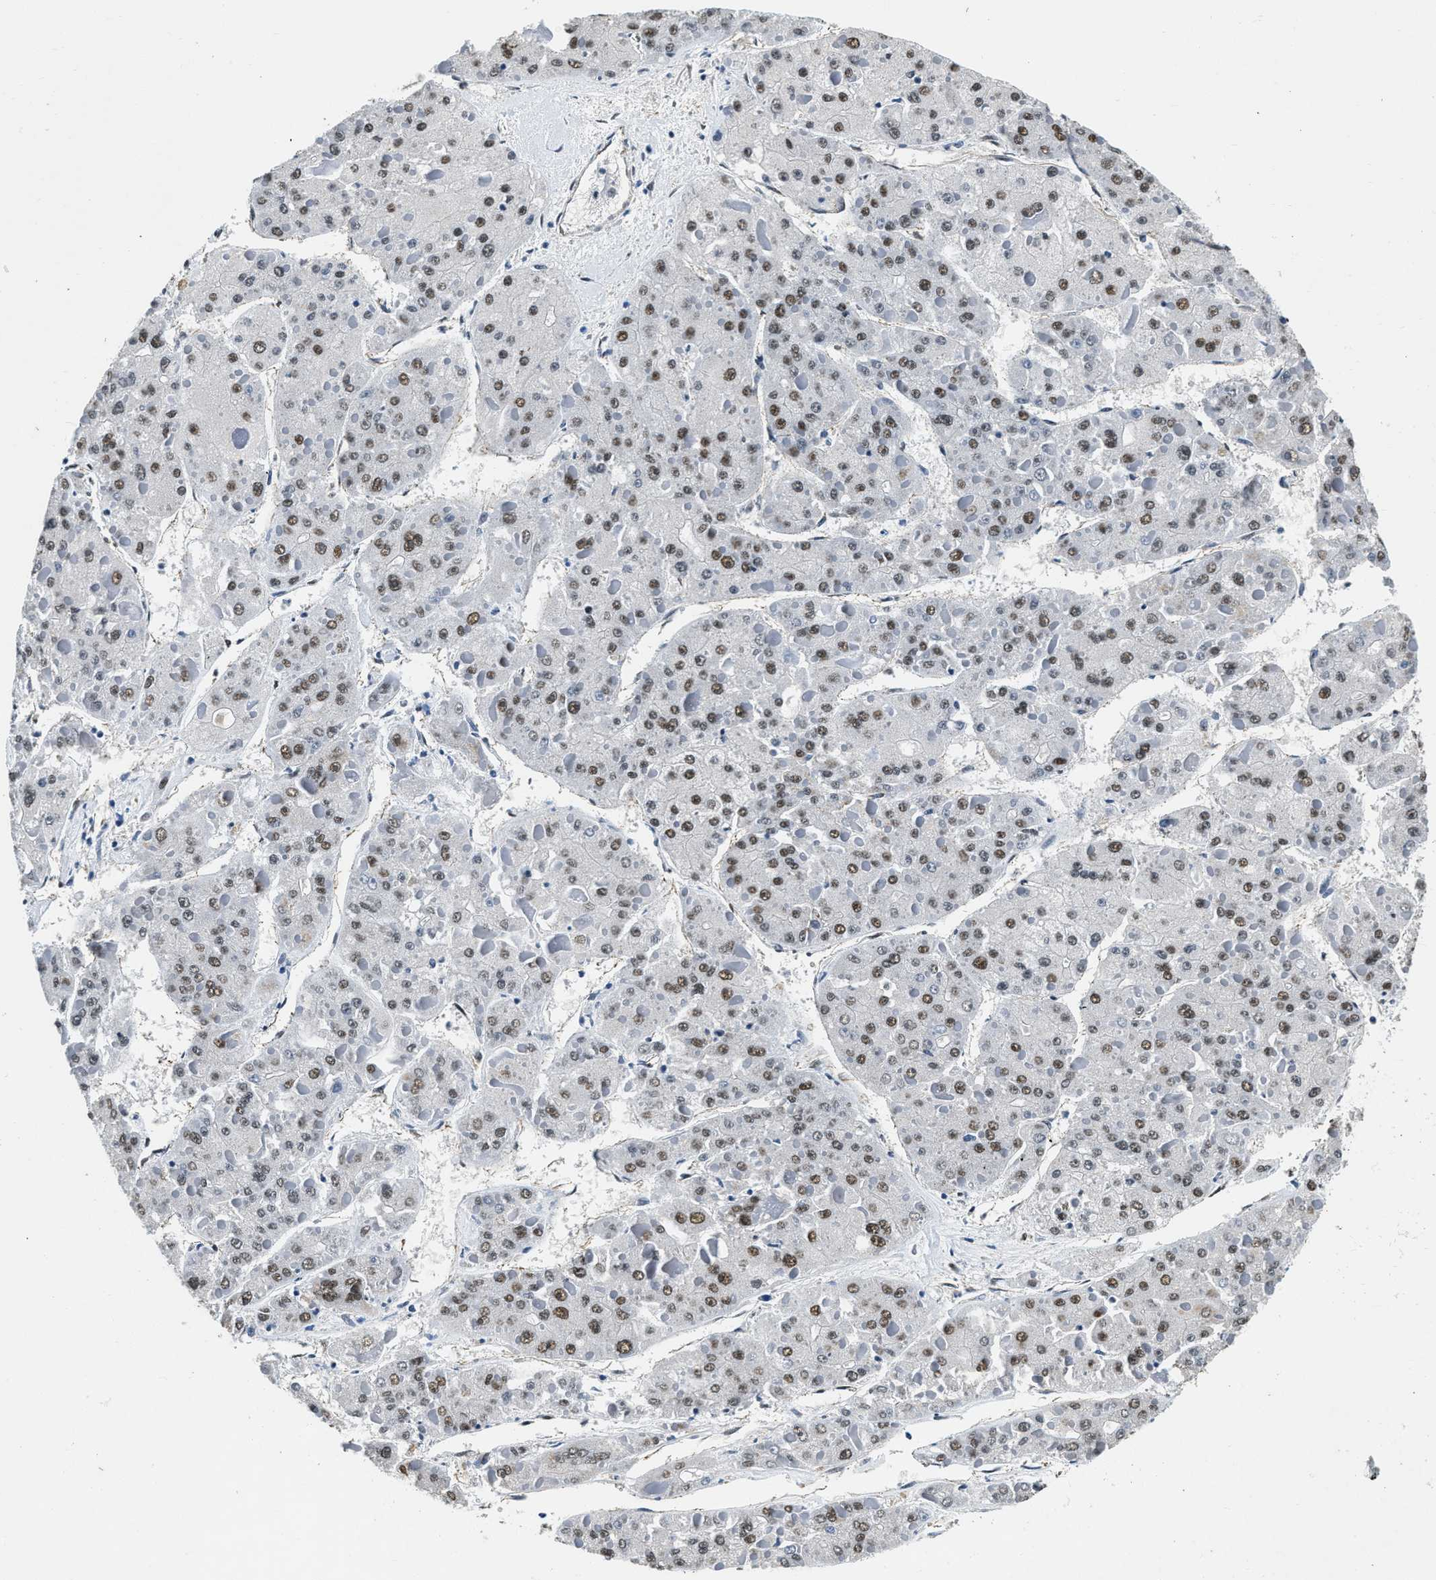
{"staining": {"intensity": "weak", "quantity": ">75%", "location": "nuclear"}, "tissue": "liver cancer", "cell_type": "Tumor cells", "image_type": "cancer", "snomed": [{"axis": "morphology", "description": "Carcinoma, Hepatocellular, NOS"}, {"axis": "topography", "description": "Liver"}], "caption": "A photomicrograph showing weak nuclear expression in approximately >75% of tumor cells in hepatocellular carcinoma (liver), as visualized by brown immunohistochemical staining.", "gene": "CCNE1", "patient": {"sex": "female", "age": 73}}